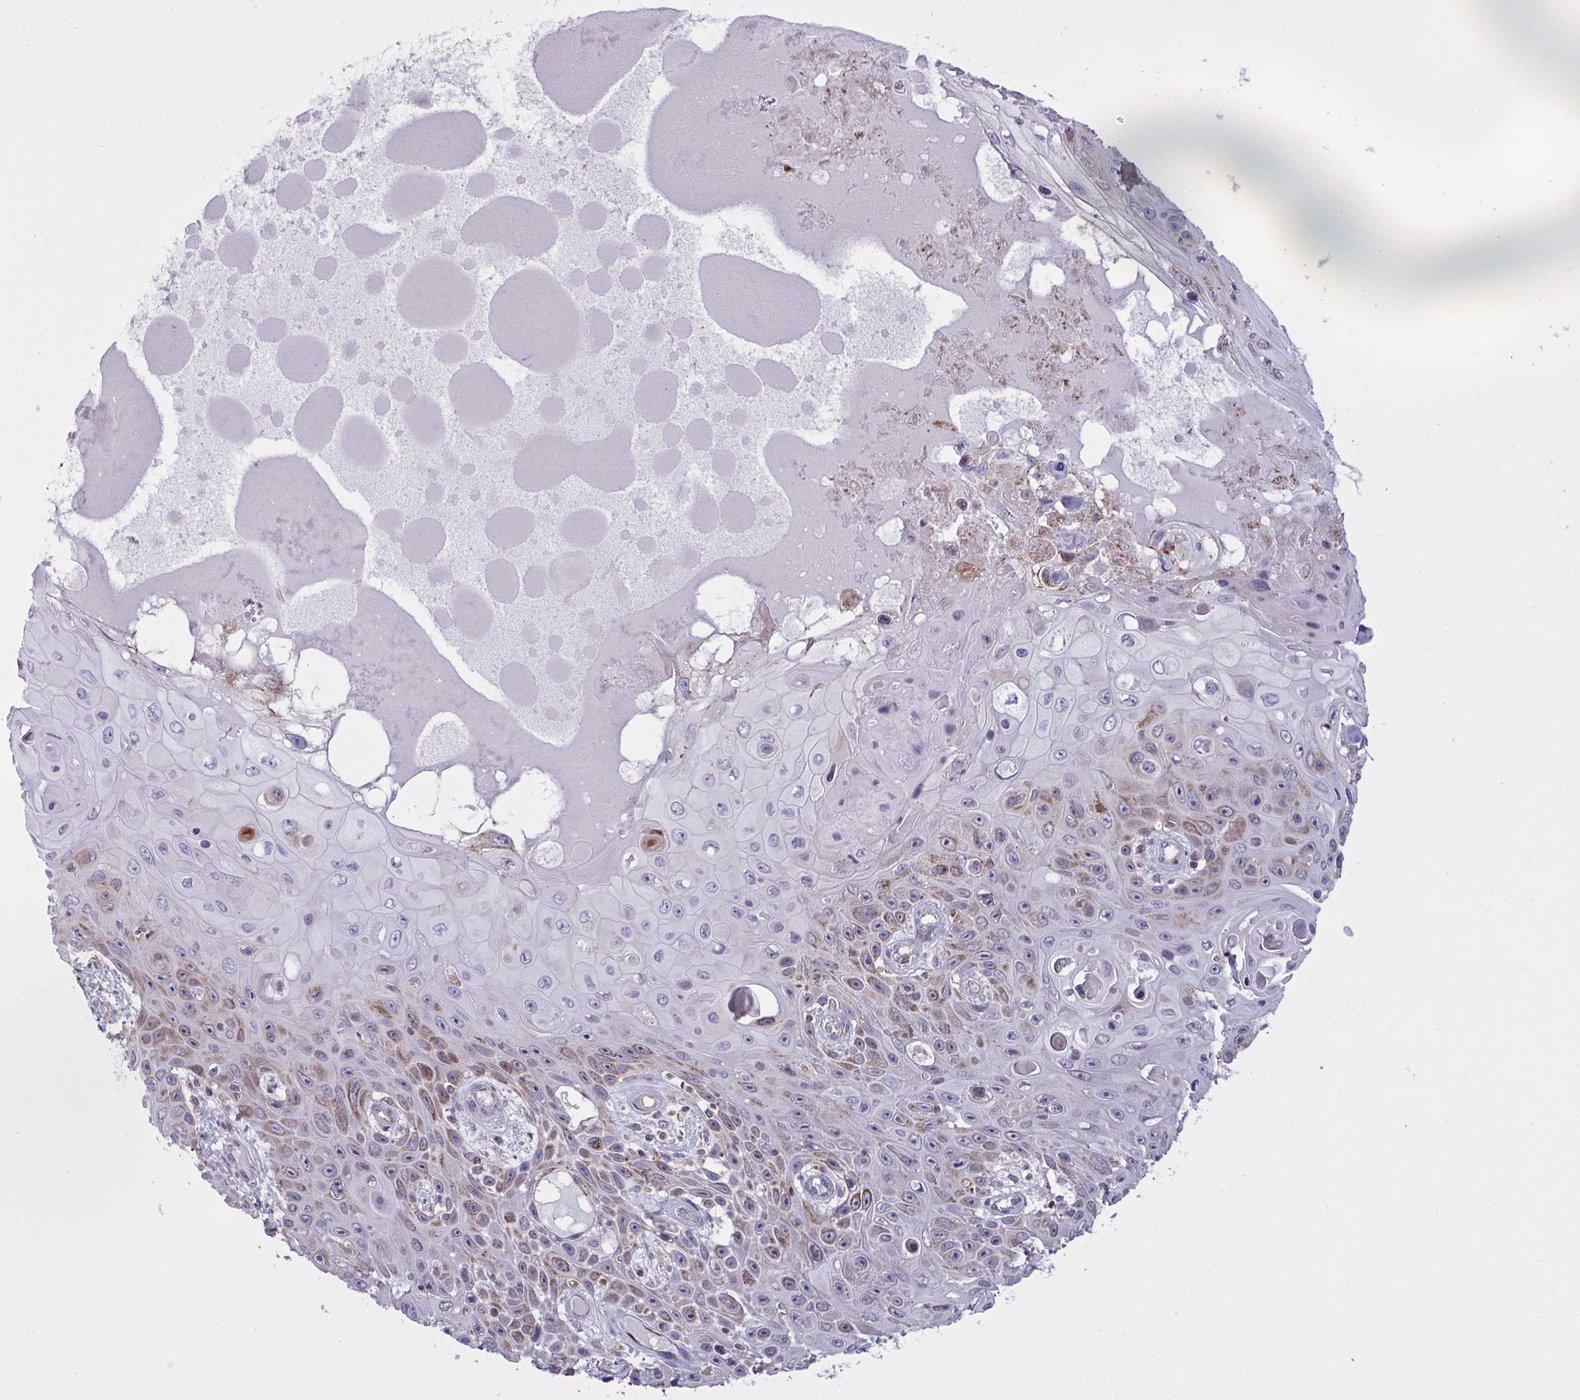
{"staining": {"intensity": "moderate", "quantity": "25%-75%", "location": "cytoplasmic/membranous"}, "tissue": "skin cancer", "cell_type": "Tumor cells", "image_type": "cancer", "snomed": [{"axis": "morphology", "description": "Squamous cell carcinoma, NOS"}, {"axis": "topography", "description": "Skin"}], "caption": "Human skin squamous cell carcinoma stained with a brown dye reveals moderate cytoplasmic/membranous positive staining in about 25%-75% of tumor cells.", "gene": "MICOS10", "patient": {"sex": "male", "age": 82}}